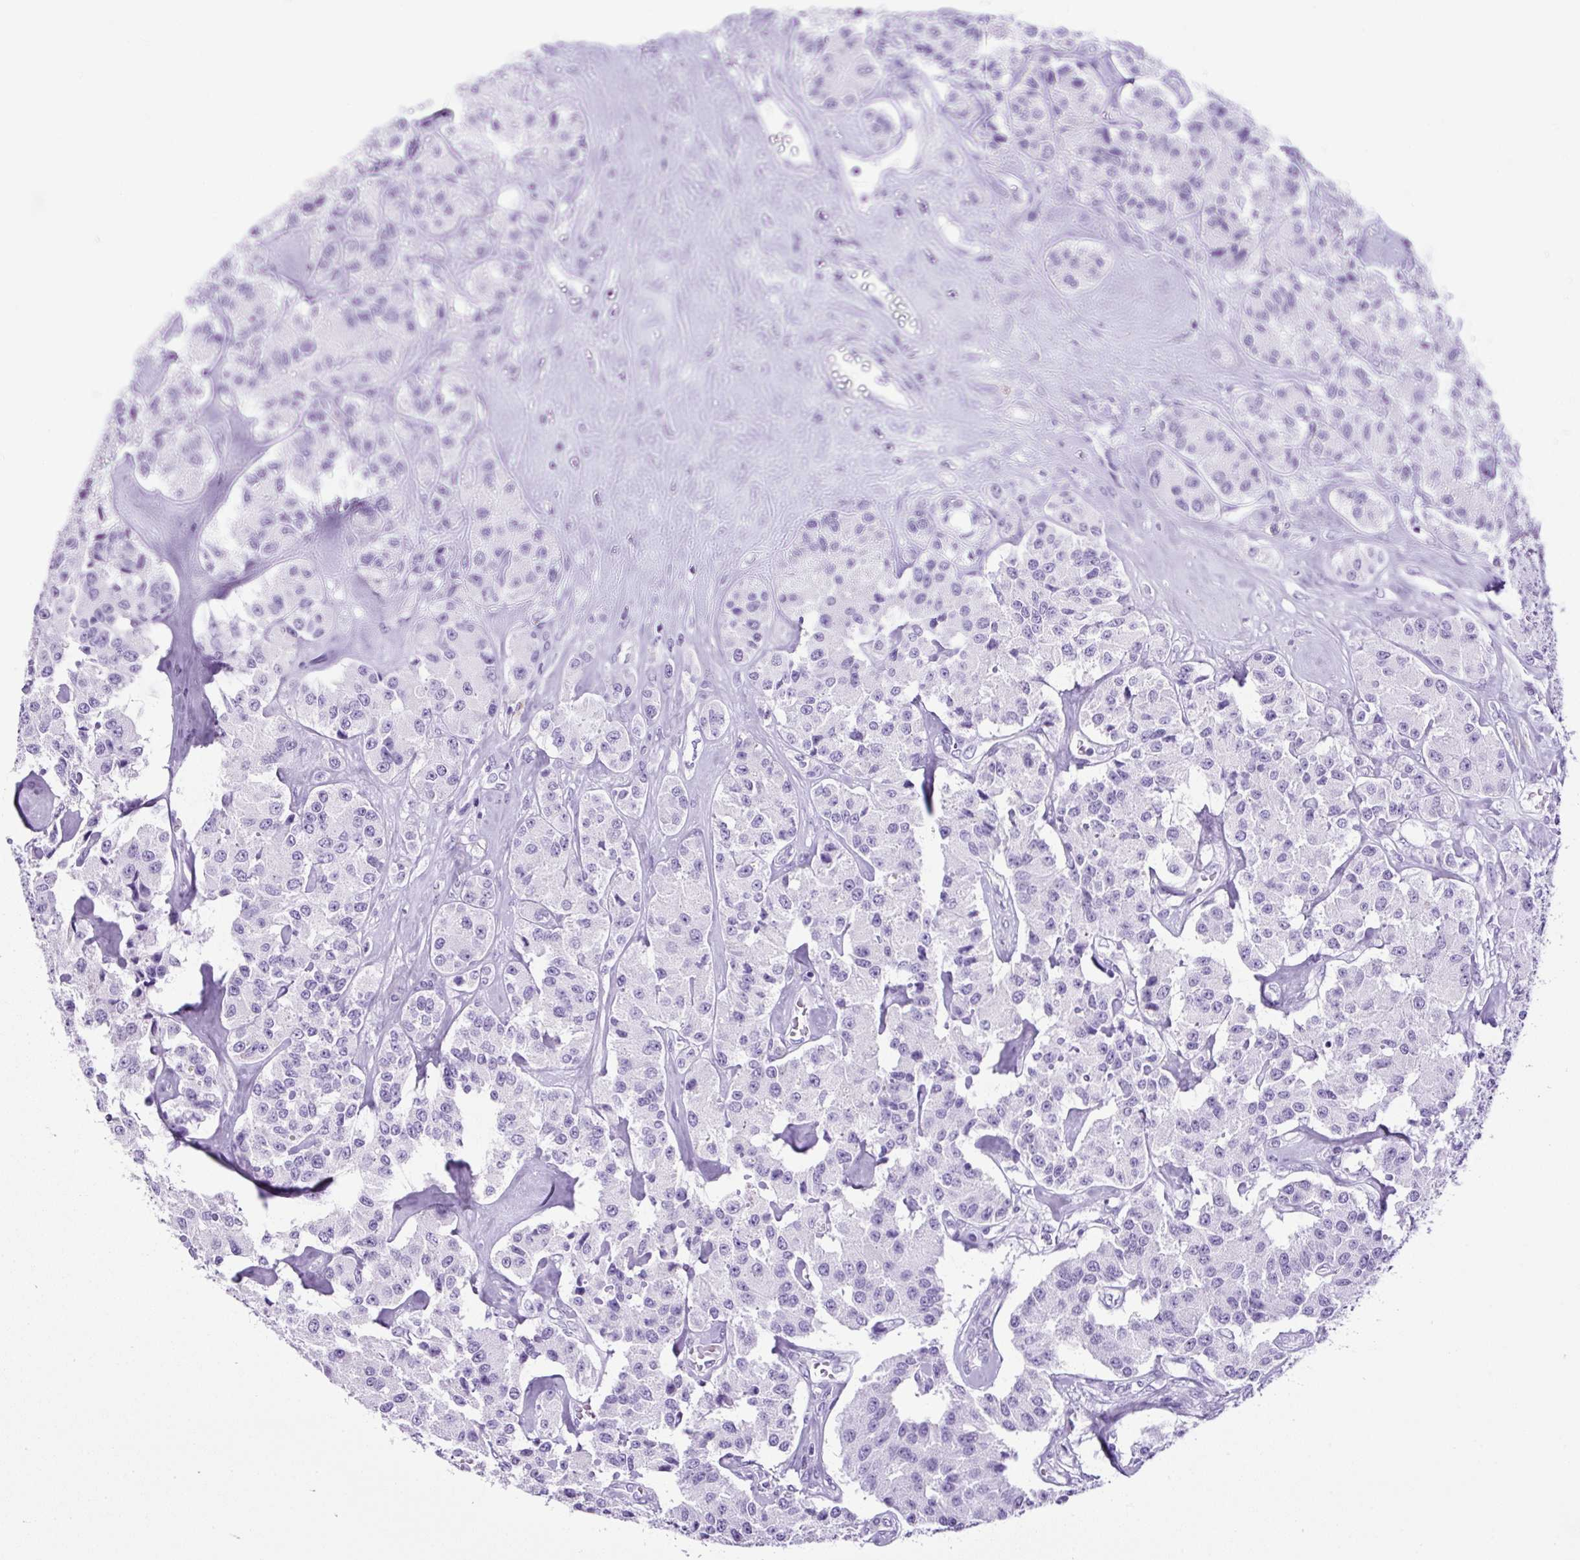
{"staining": {"intensity": "negative", "quantity": "none", "location": "none"}, "tissue": "carcinoid", "cell_type": "Tumor cells", "image_type": "cancer", "snomed": [{"axis": "morphology", "description": "Carcinoid, malignant, NOS"}, {"axis": "topography", "description": "Pancreas"}], "caption": "This is an IHC image of human carcinoid (malignant). There is no staining in tumor cells.", "gene": "PDIA2", "patient": {"sex": "male", "age": 41}}